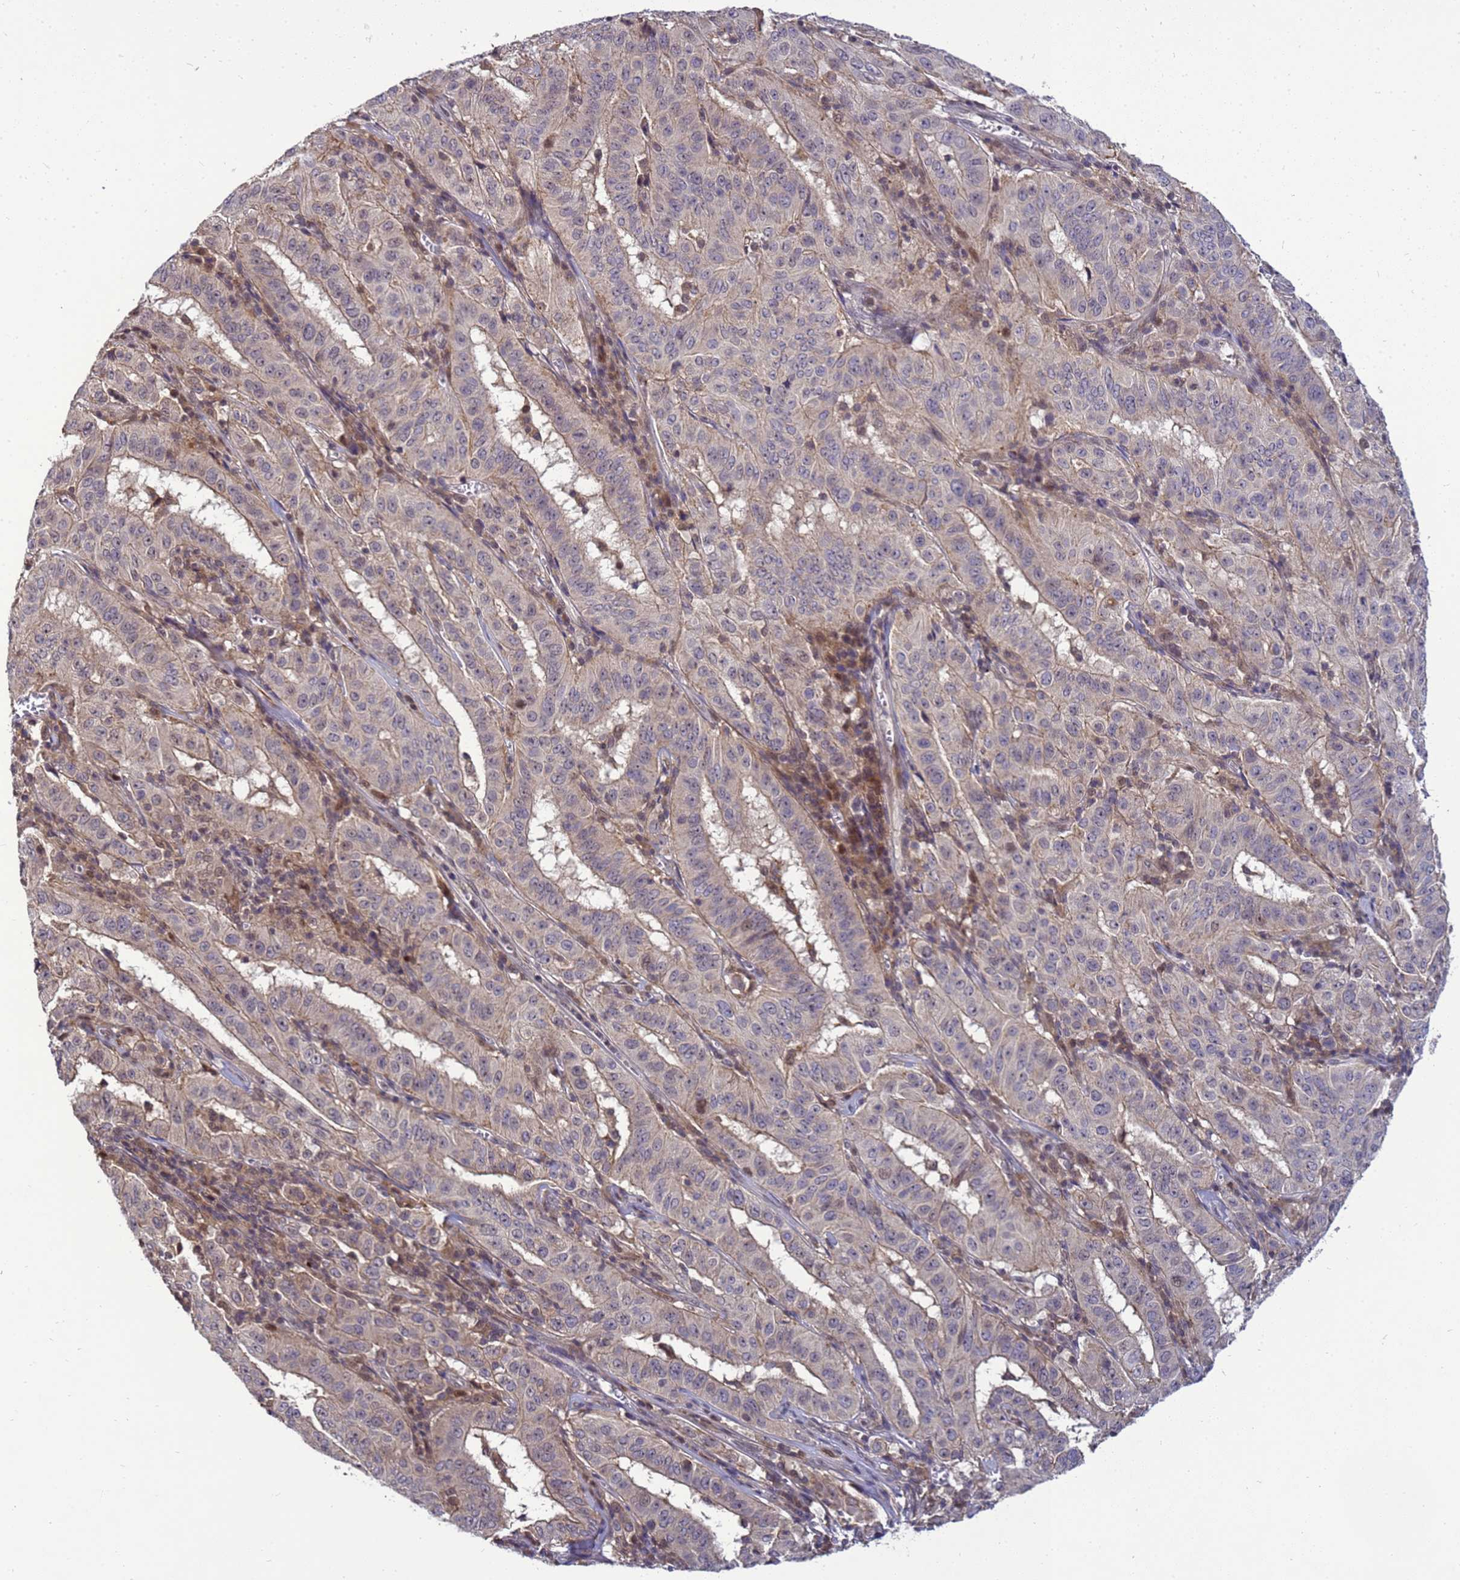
{"staining": {"intensity": "negative", "quantity": "none", "location": "none"}, "tissue": "pancreatic cancer", "cell_type": "Tumor cells", "image_type": "cancer", "snomed": [{"axis": "morphology", "description": "Adenocarcinoma, NOS"}, {"axis": "topography", "description": "Pancreas"}], "caption": "Human pancreatic adenocarcinoma stained for a protein using immunohistochemistry reveals no expression in tumor cells.", "gene": "TMEM74B", "patient": {"sex": "male", "age": 63}}